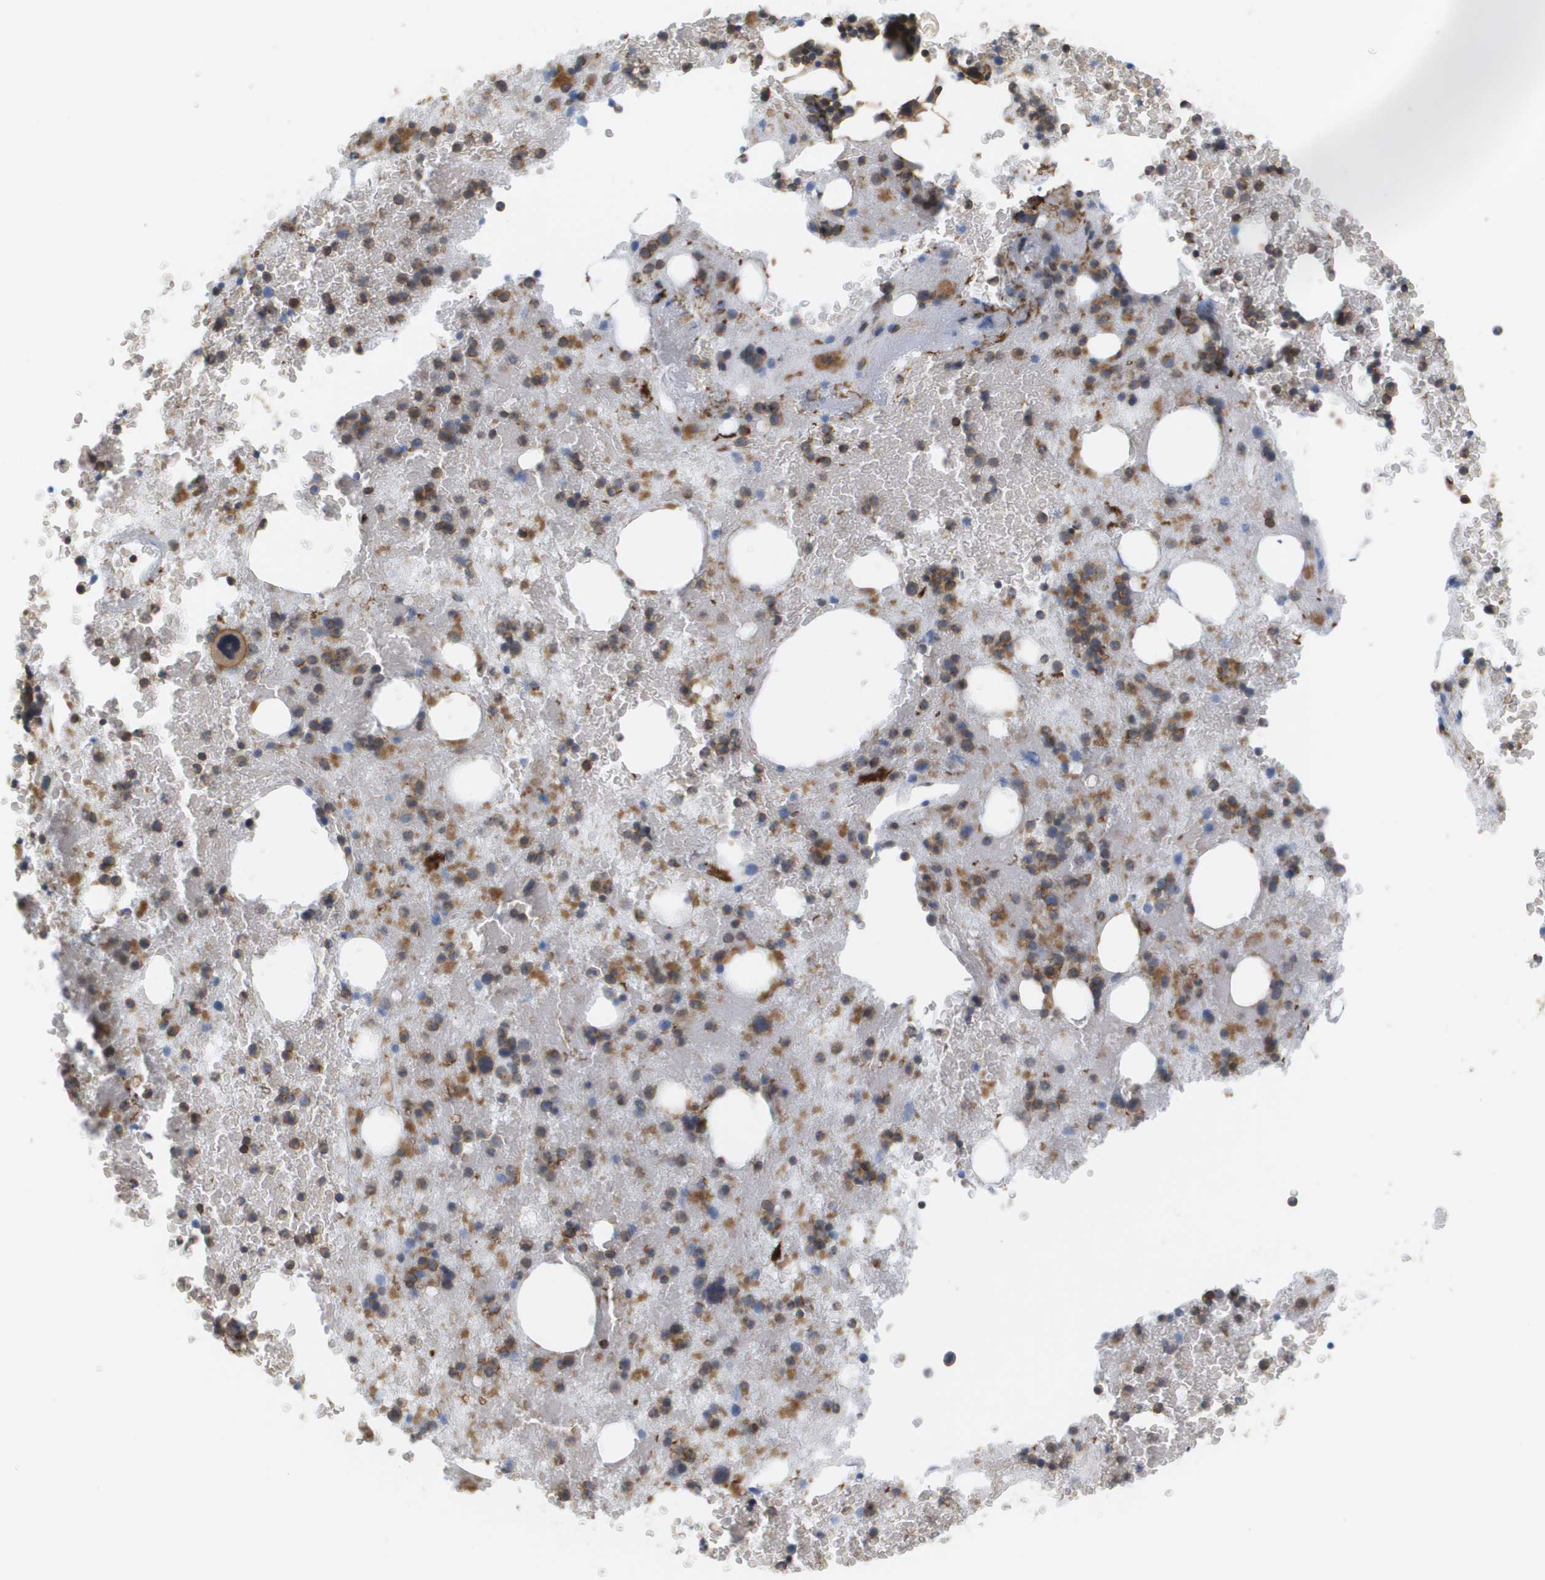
{"staining": {"intensity": "moderate", "quantity": "25%-75%", "location": "cytoplasmic/membranous"}, "tissue": "bone marrow", "cell_type": "Hematopoietic cells", "image_type": "normal", "snomed": [{"axis": "morphology", "description": "Normal tissue, NOS"}, {"axis": "morphology", "description": "Inflammation, NOS"}, {"axis": "topography", "description": "Bone marrow"}], "caption": "High-power microscopy captured an immunohistochemistry histopathology image of normal bone marrow, revealing moderate cytoplasmic/membranous positivity in about 25%-75% of hematopoietic cells. Nuclei are stained in blue.", "gene": "SGMS2", "patient": {"sex": "male", "age": 63}}